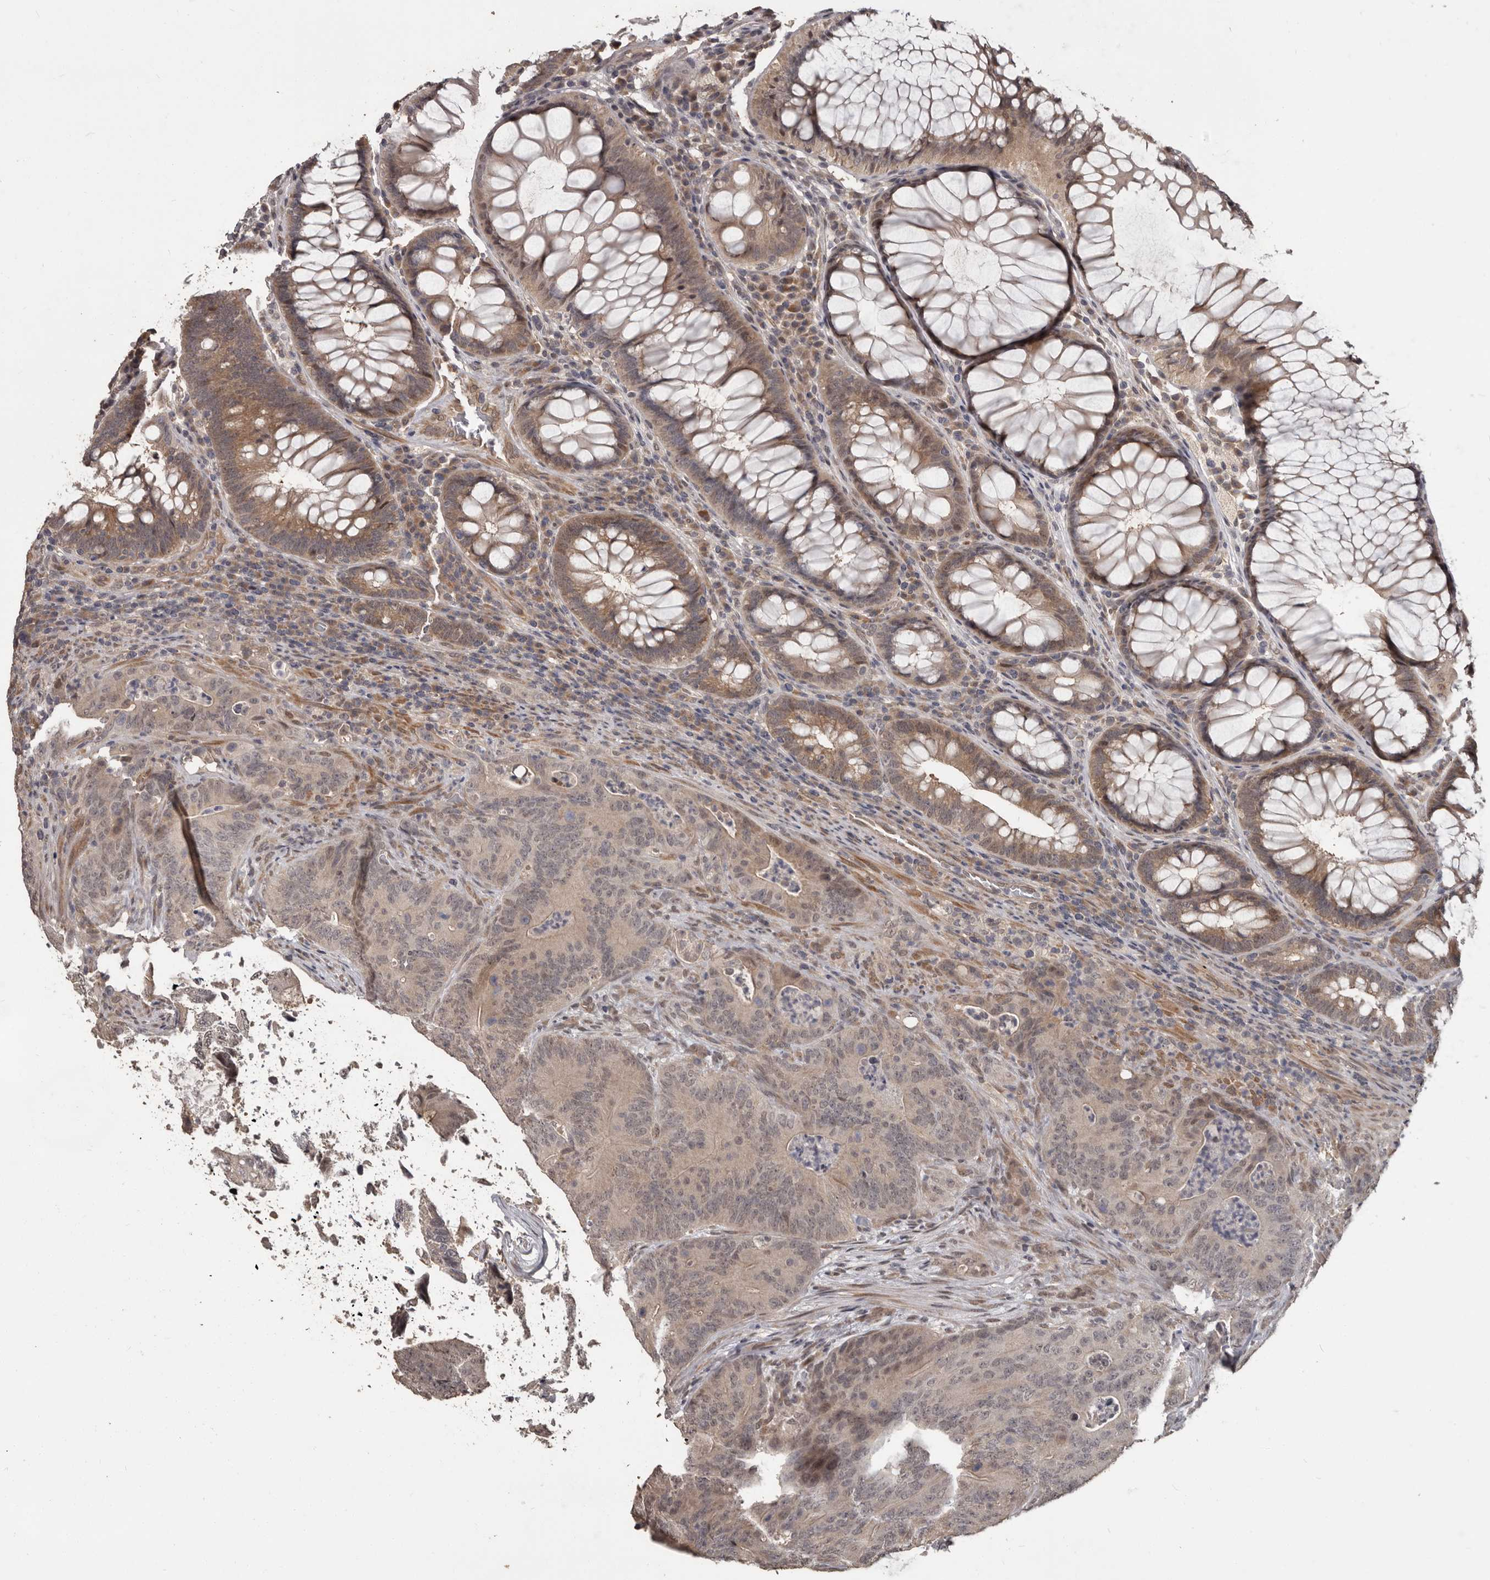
{"staining": {"intensity": "weak", "quantity": "25%-75%", "location": "cytoplasmic/membranous,nuclear"}, "tissue": "colorectal cancer", "cell_type": "Tumor cells", "image_type": "cancer", "snomed": [{"axis": "morphology", "description": "Normal tissue, NOS"}, {"axis": "topography", "description": "Colon"}], "caption": "Brown immunohistochemical staining in colorectal cancer displays weak cytoplasmic/membranous and nuclear expression in approximately 25%-75% of tumor cells.", "gene": "ZFP14", "patient": {"sex": "female", "age": 82}}